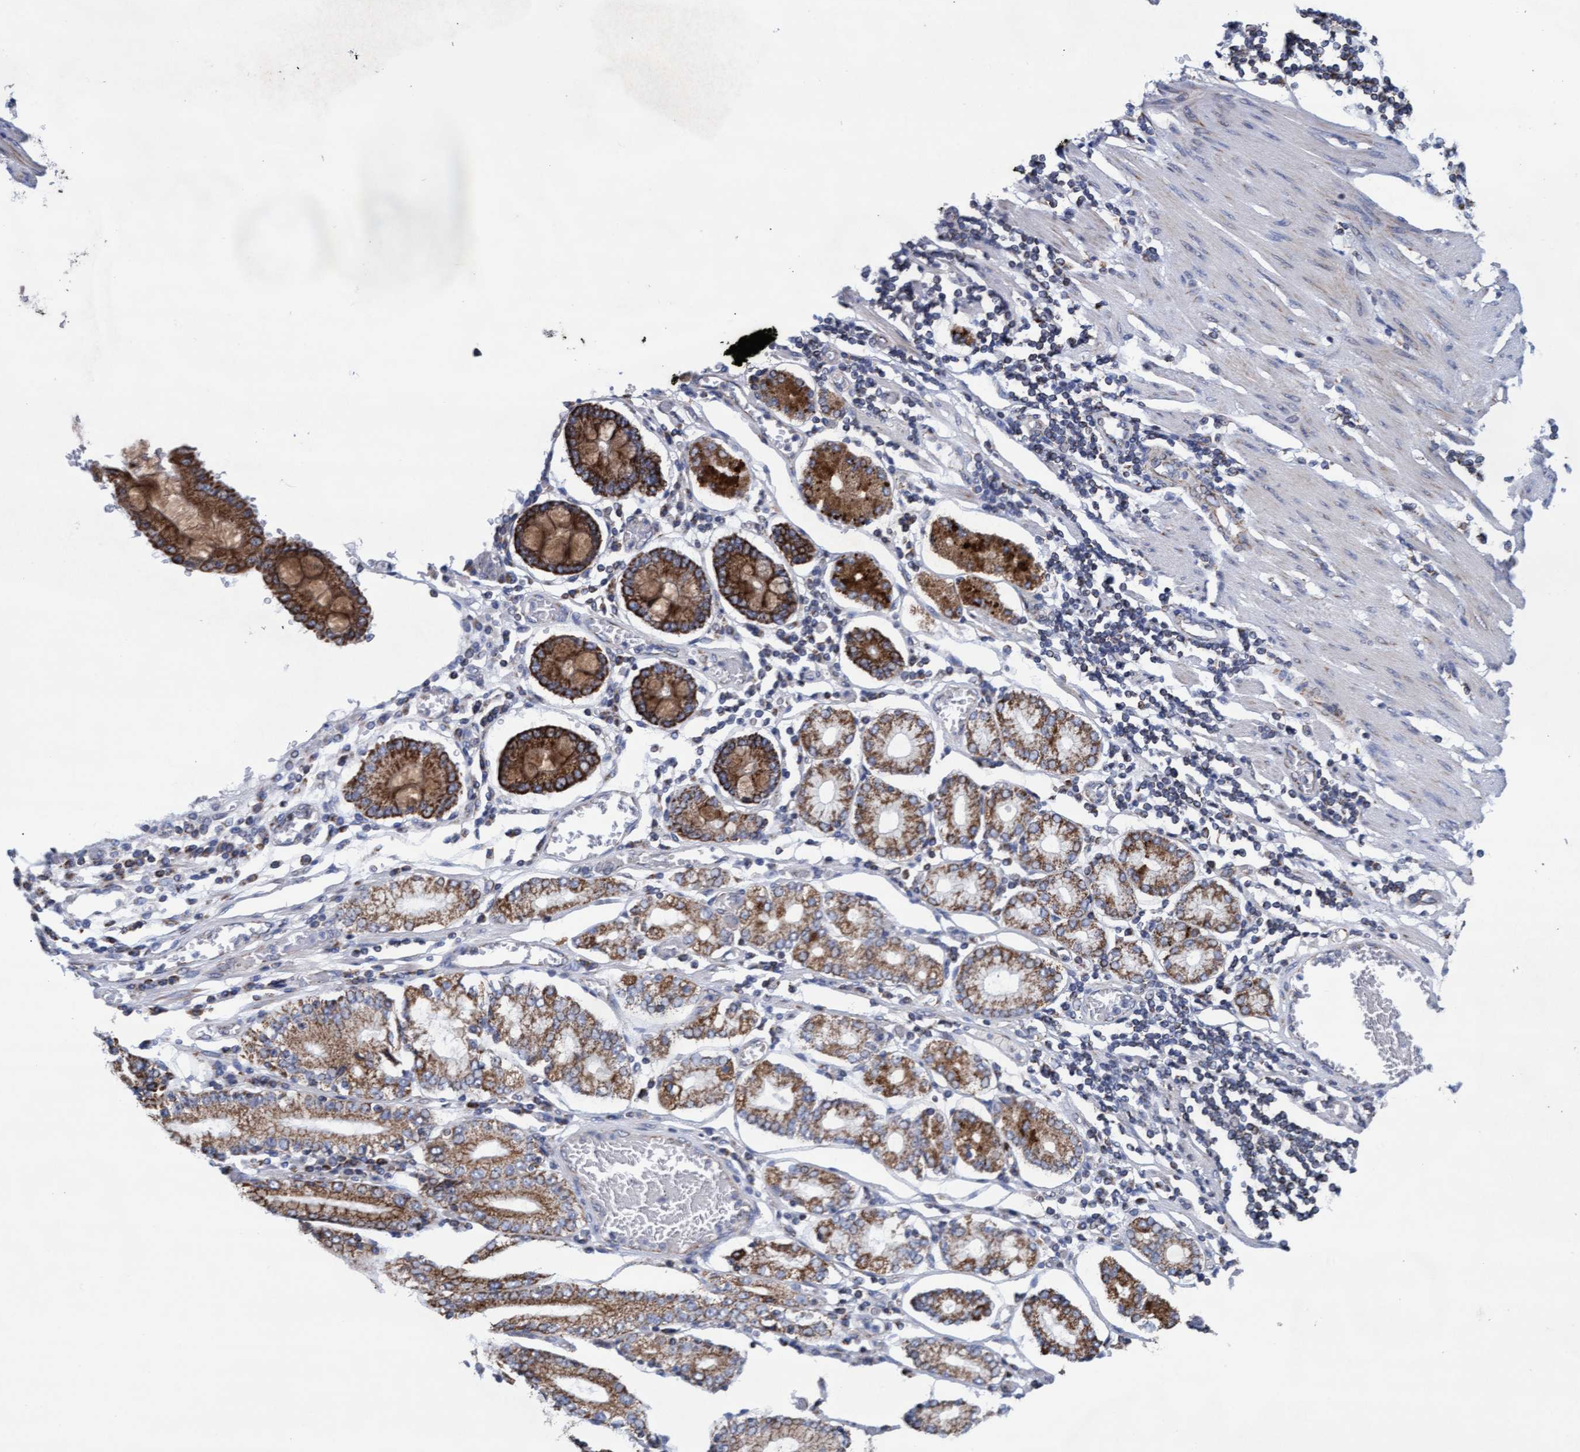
{"staining": {"intensity": "moderate", "quantity": ">75%", "location": "cytoplasmic/membranous"}, "tissue": "stomach cancer", "cell_type": "Tumor cells", "image_type": "cancer", "snomed": [{"axis": "morphology", "description": "Adenocarcinoma, NOS"}, {"axis": "topography", "description": "Stomach"}], "caption": "Stomach cancer (adenocarcinoma) stained for a protein (brown) displays moderate cytoplasmic/membranous positive positivity in about >75% of tumor cells.", "gene": "MRPL38", "patient": {"sex": "female", "age": 73}}